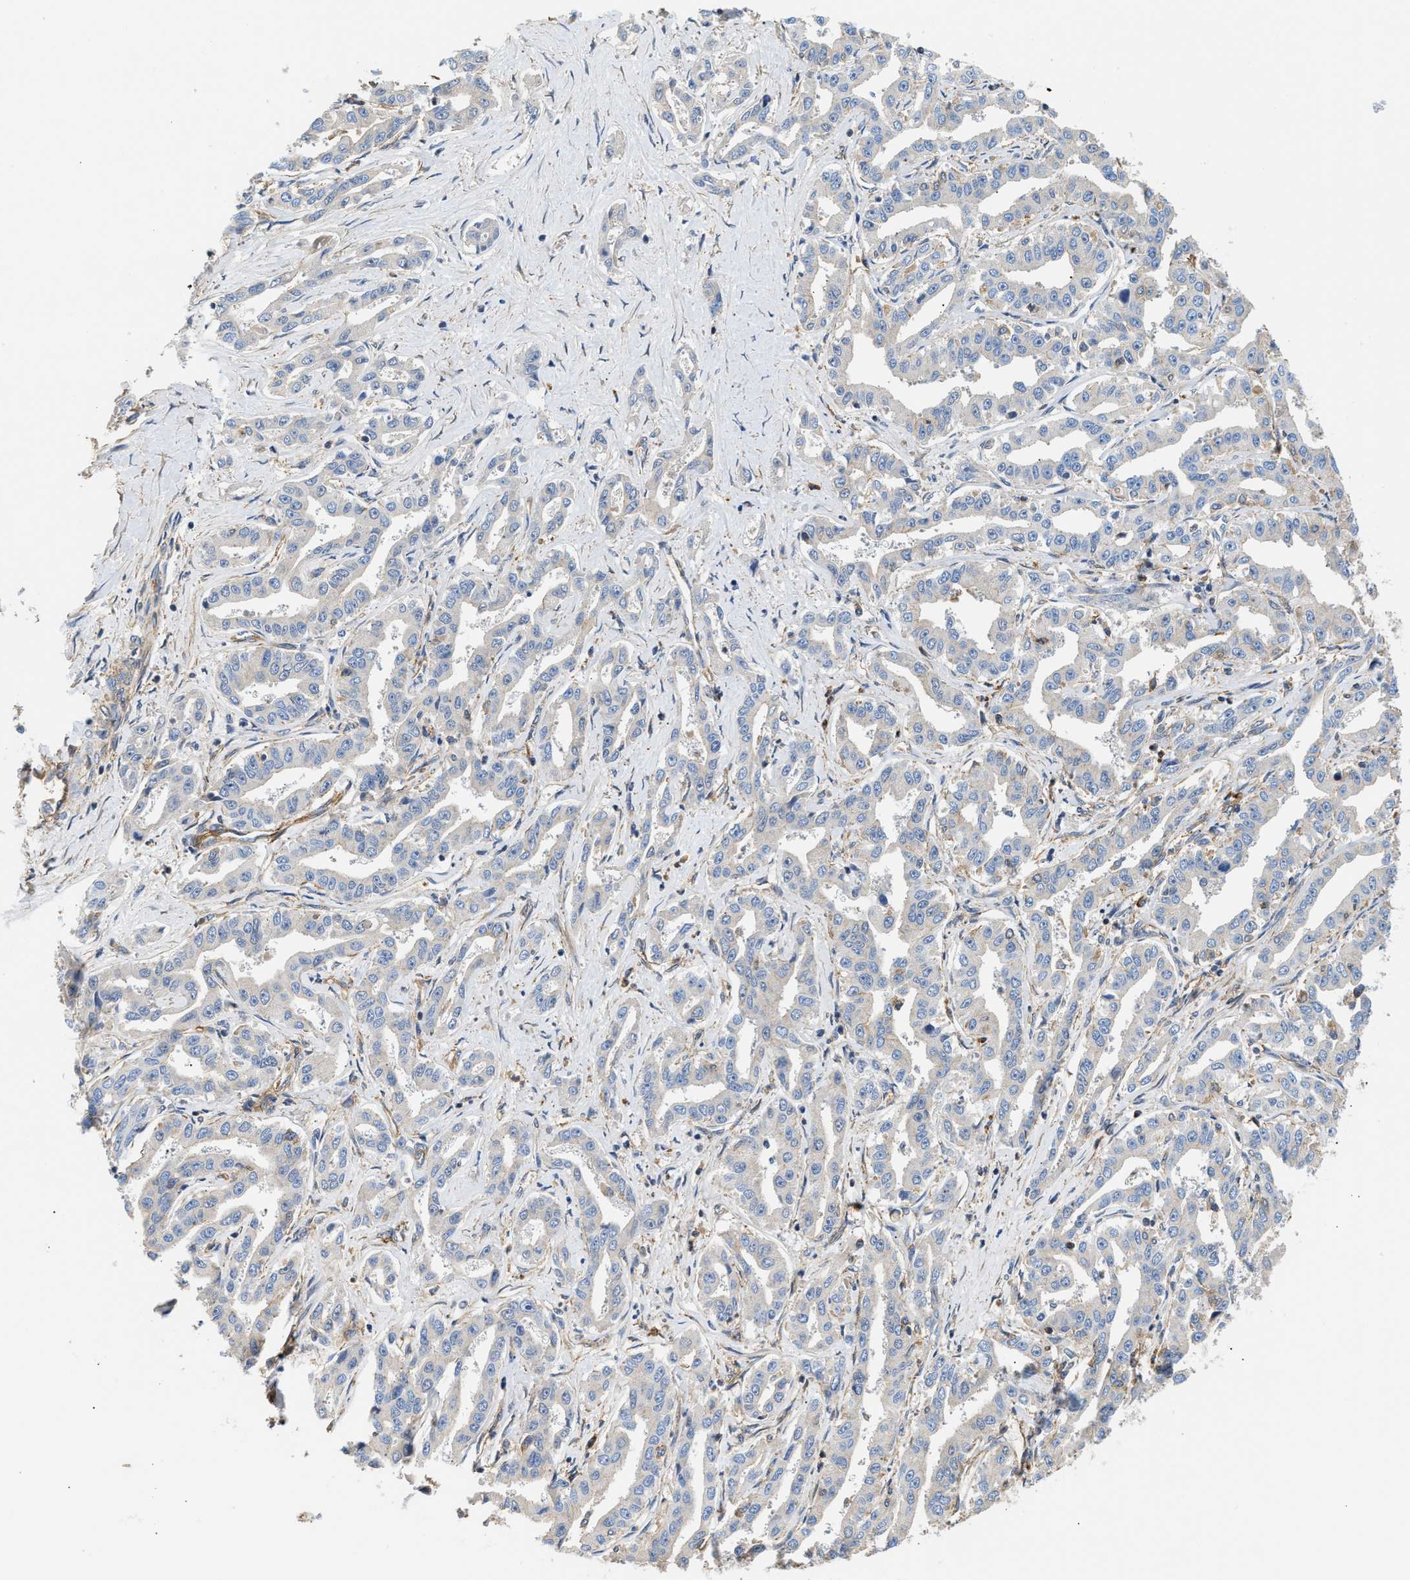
{"staining": {"intensity": "negative", "quantity": "none", "location": "none"}, "tissue": "liver cancer", "cell_type": "Tumor cells", "image_type": "cancer", "snomed": [{"axis": "morphology", "description": "Cholangiocarcinoma"}, {"axis": "topography", "description": "Liver"}], "caption": "This micrograph is of liver cancer (cholangiocarcinoma) stained with IHC to label a protein in brown with the nuclei are counter-stained blue. There is no staining in tumor cells.", "gene": "SAMD9L", "patient": {"sex": "male", "age": 59}}